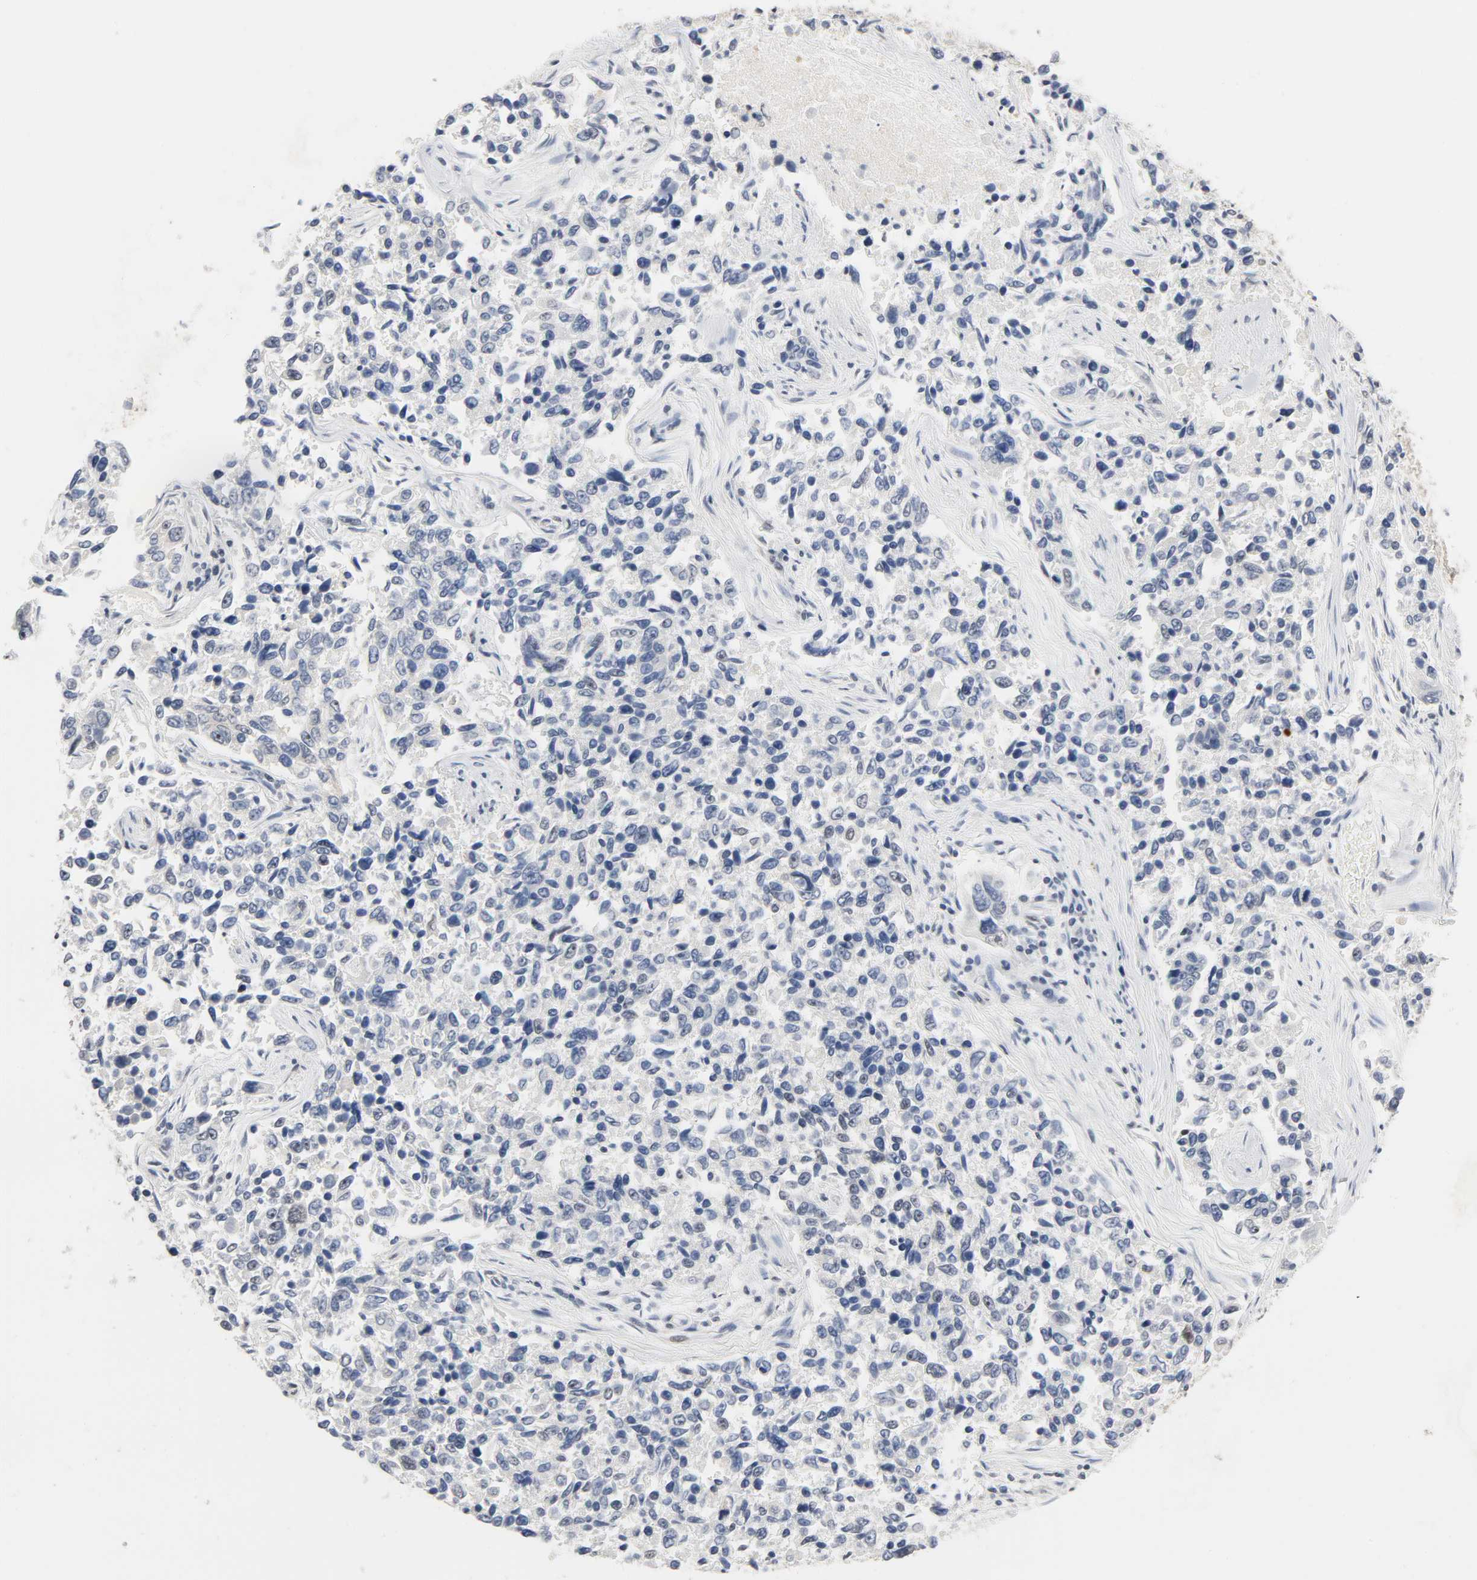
{"staining": {"intensity": "negative", "quantity": "none", "location": "none"}, "tissue": "lung cancer", "cell_type": "Tumor cells", "image_type": "cancer", "snomed": [{"axis": "morphology", "description": "Adenocarcinoma, NOS"}, {"axis": "topography", "description": "Lung"}], "caption": "Image shows no significant protein expression in tumor cells of lung adenocarcinoma.", "gene": "ACSS2", "patient": {"sex": "male", "age": 84}}